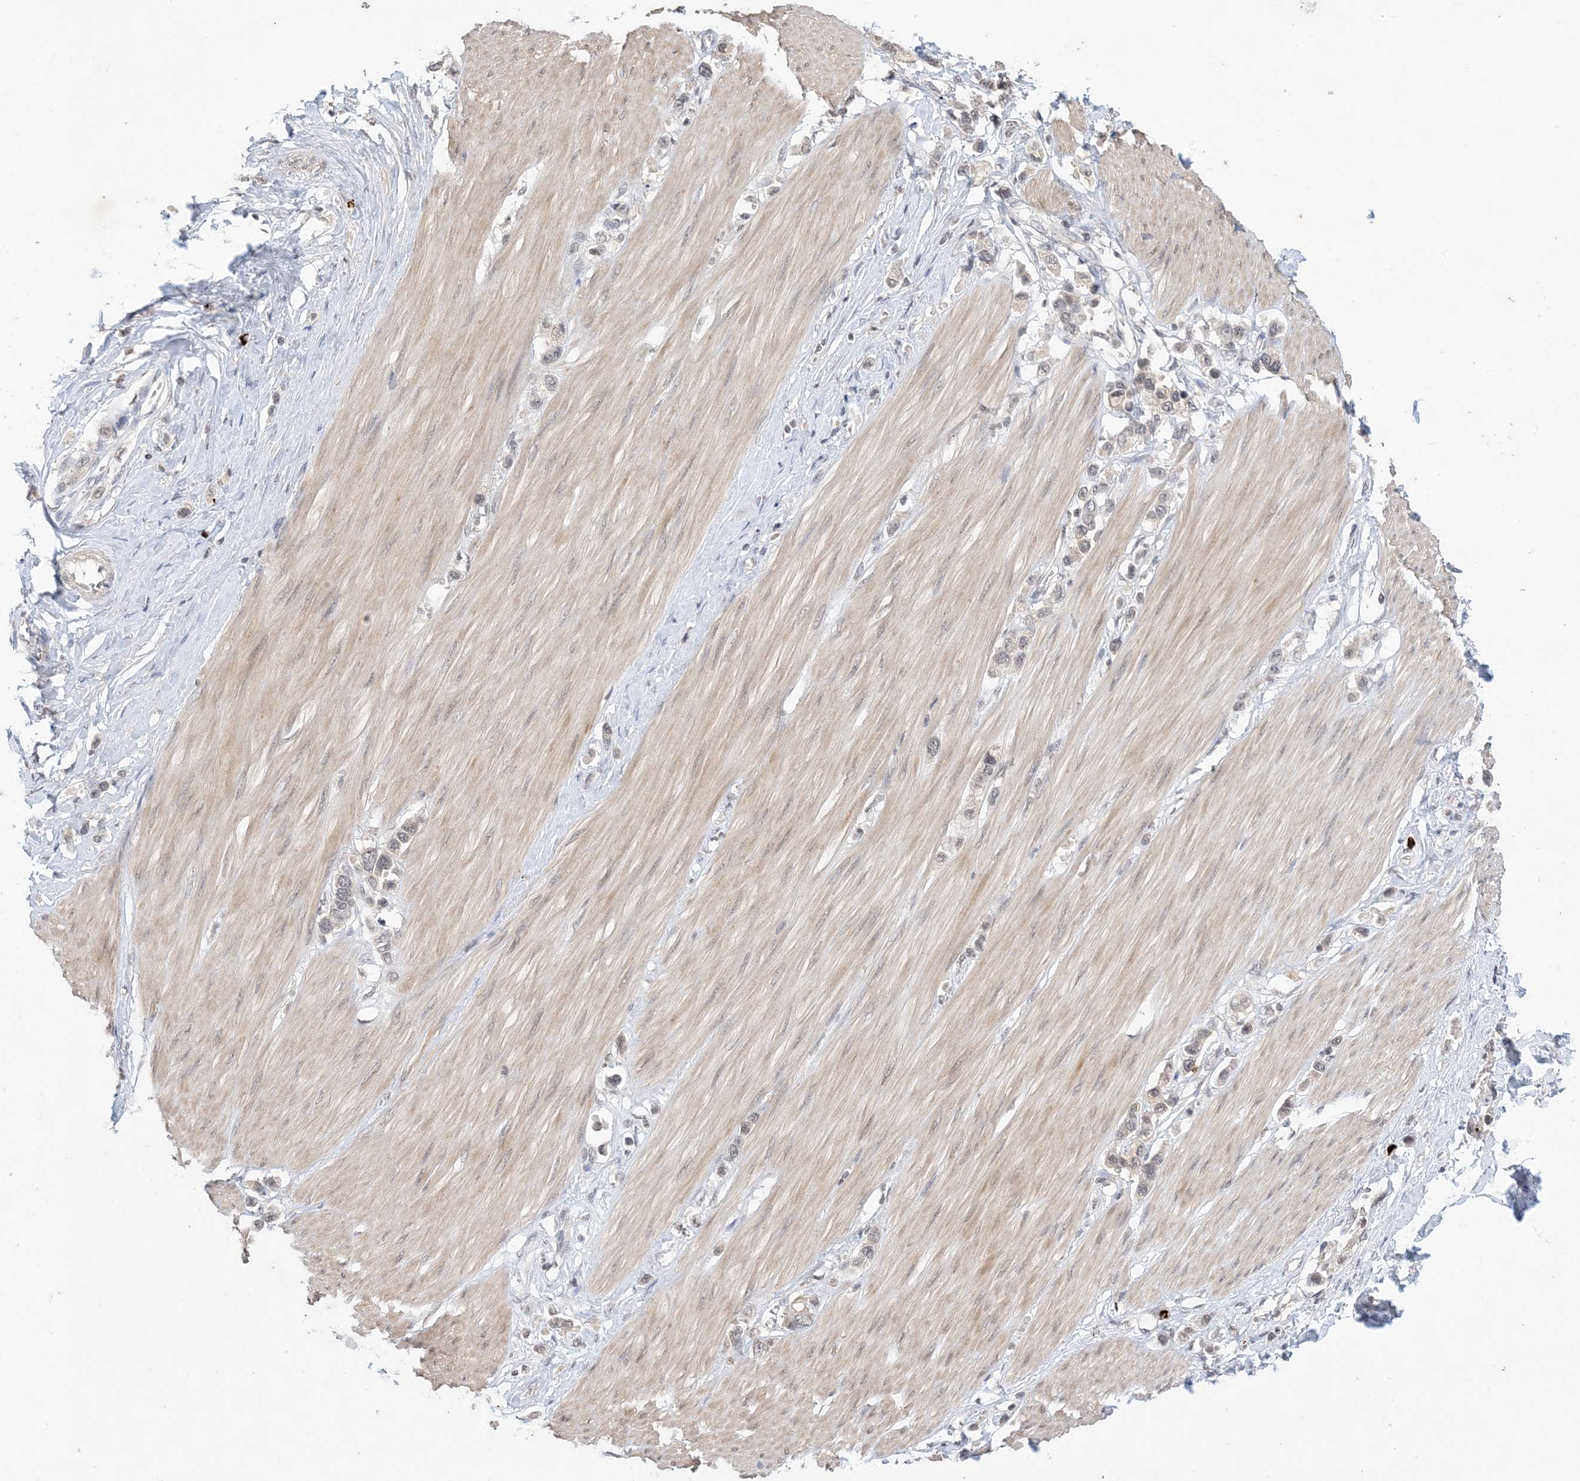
{"staining": {"intensity": "weak", "quantity": "25%-75%", "location": "nuclear"}, "tissue": "stomach cancer", "cell_type": "Tumor cells", "image_type": "cancer", "snomed": [{"axis": "morphology", "description": "Adenocarcinoma, NOS"}, {"axis": "topography", "description": "Stomach"}], "caption": "Stomach adenocarcinoma stained for a protein (brown) exhibits weak nuclear positive staining in about 25%-75% of tumor cells.", "gene": "RANBP9", "patient": {"sex": "female", "age": 65}}